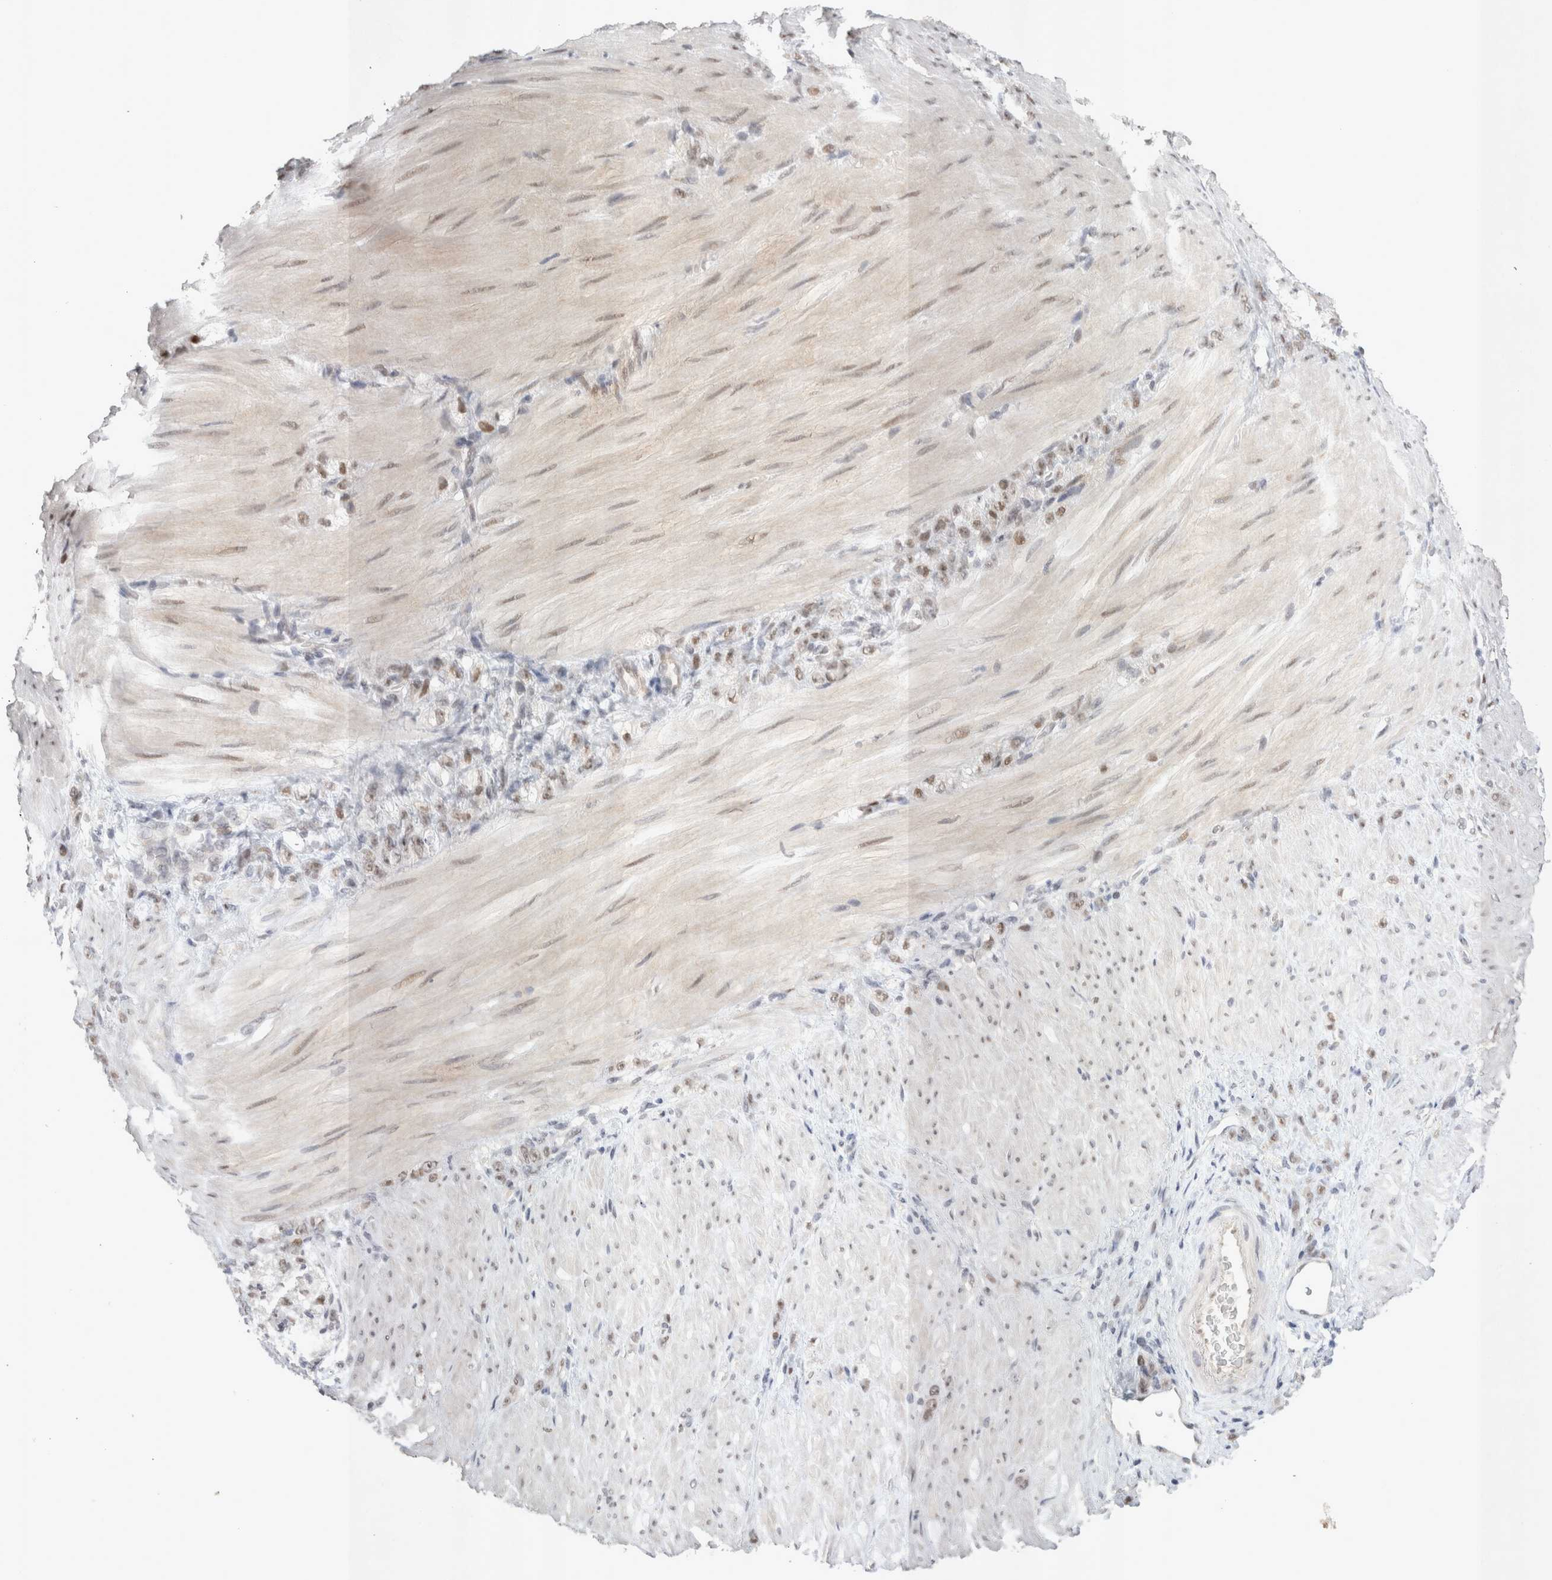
{"staining": {"intensity": "moderate", "quantity": "25%-75%", "location": "nuclear"}, "tissue": "stomach cancer", "cell_type": "Tumor cells", "image_type": "cancer", "snomed": [{"axis": "morphology", "description": "Normal tissue, NOS"}, {"axis": "morphology", "description": "Adenocarcinoma, NOS"}, {"axis": "topography", "description": "Stomach"}], "caption": "An IHC photomicrograph of neoplastic tissue is shown. Protein staining in brown shows moderate nuclear positivity in stomach adenocarcinoma within tumor cells.", "gene": "RECQL4", "patient": {"sex": "male", "age": 82}}